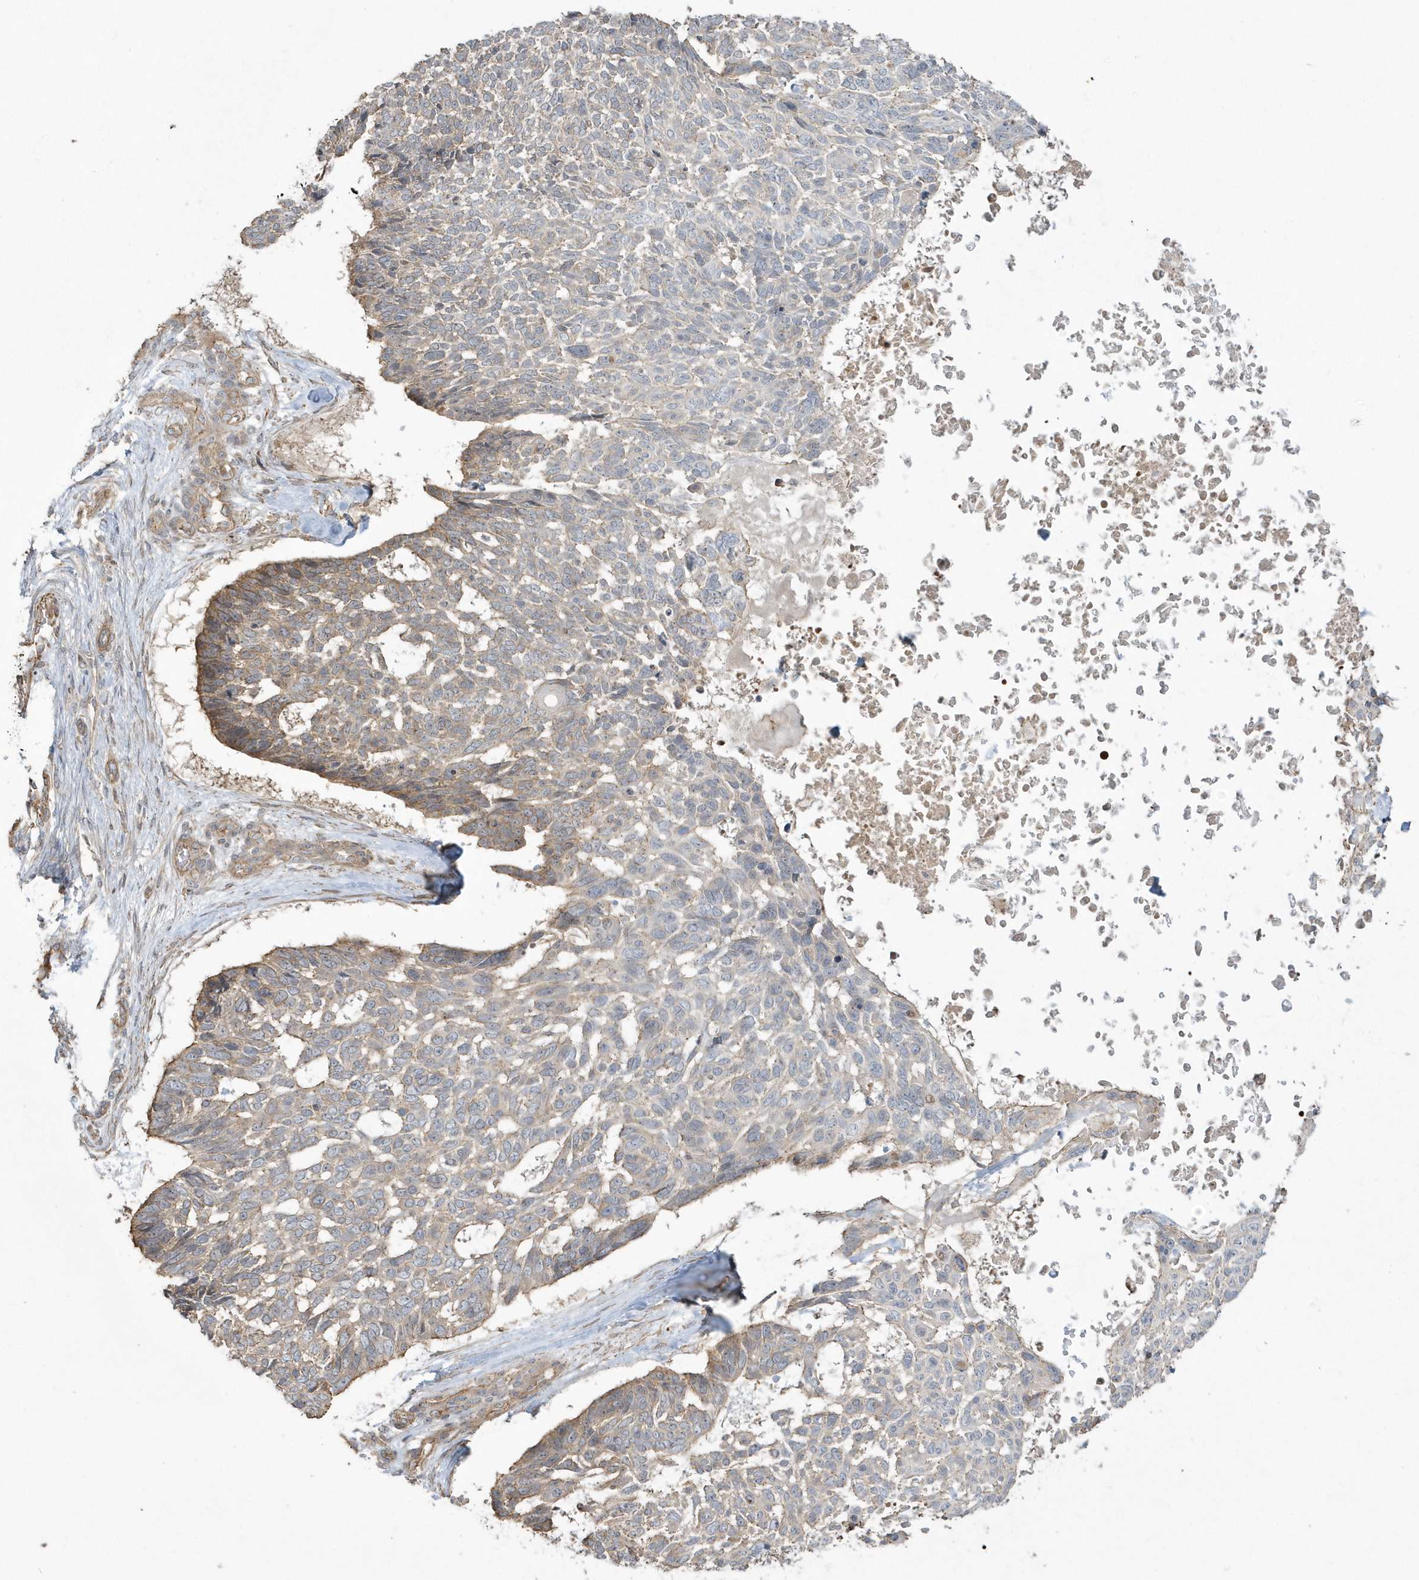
{"staining": {"intensity": "moderate", "quantity": "<25%", "location": "cytoplasmic/membranous"}, "tissue": "skin cancer", "cell_type": "Tumor cells", "image_type": "cancer", "snomed": [{"axis": "morphology", "description": "Basal cell carcinoma"}, {"axis": "topography", "description": "Skin"}], "caption": "IHC of human skin cancer reveals low levels of moderate cytoplasmic/membranous expression in approximately <25% of tumor cells.", "gene": "ARMC8", "patient": {"sex": "male", "age": 88}}